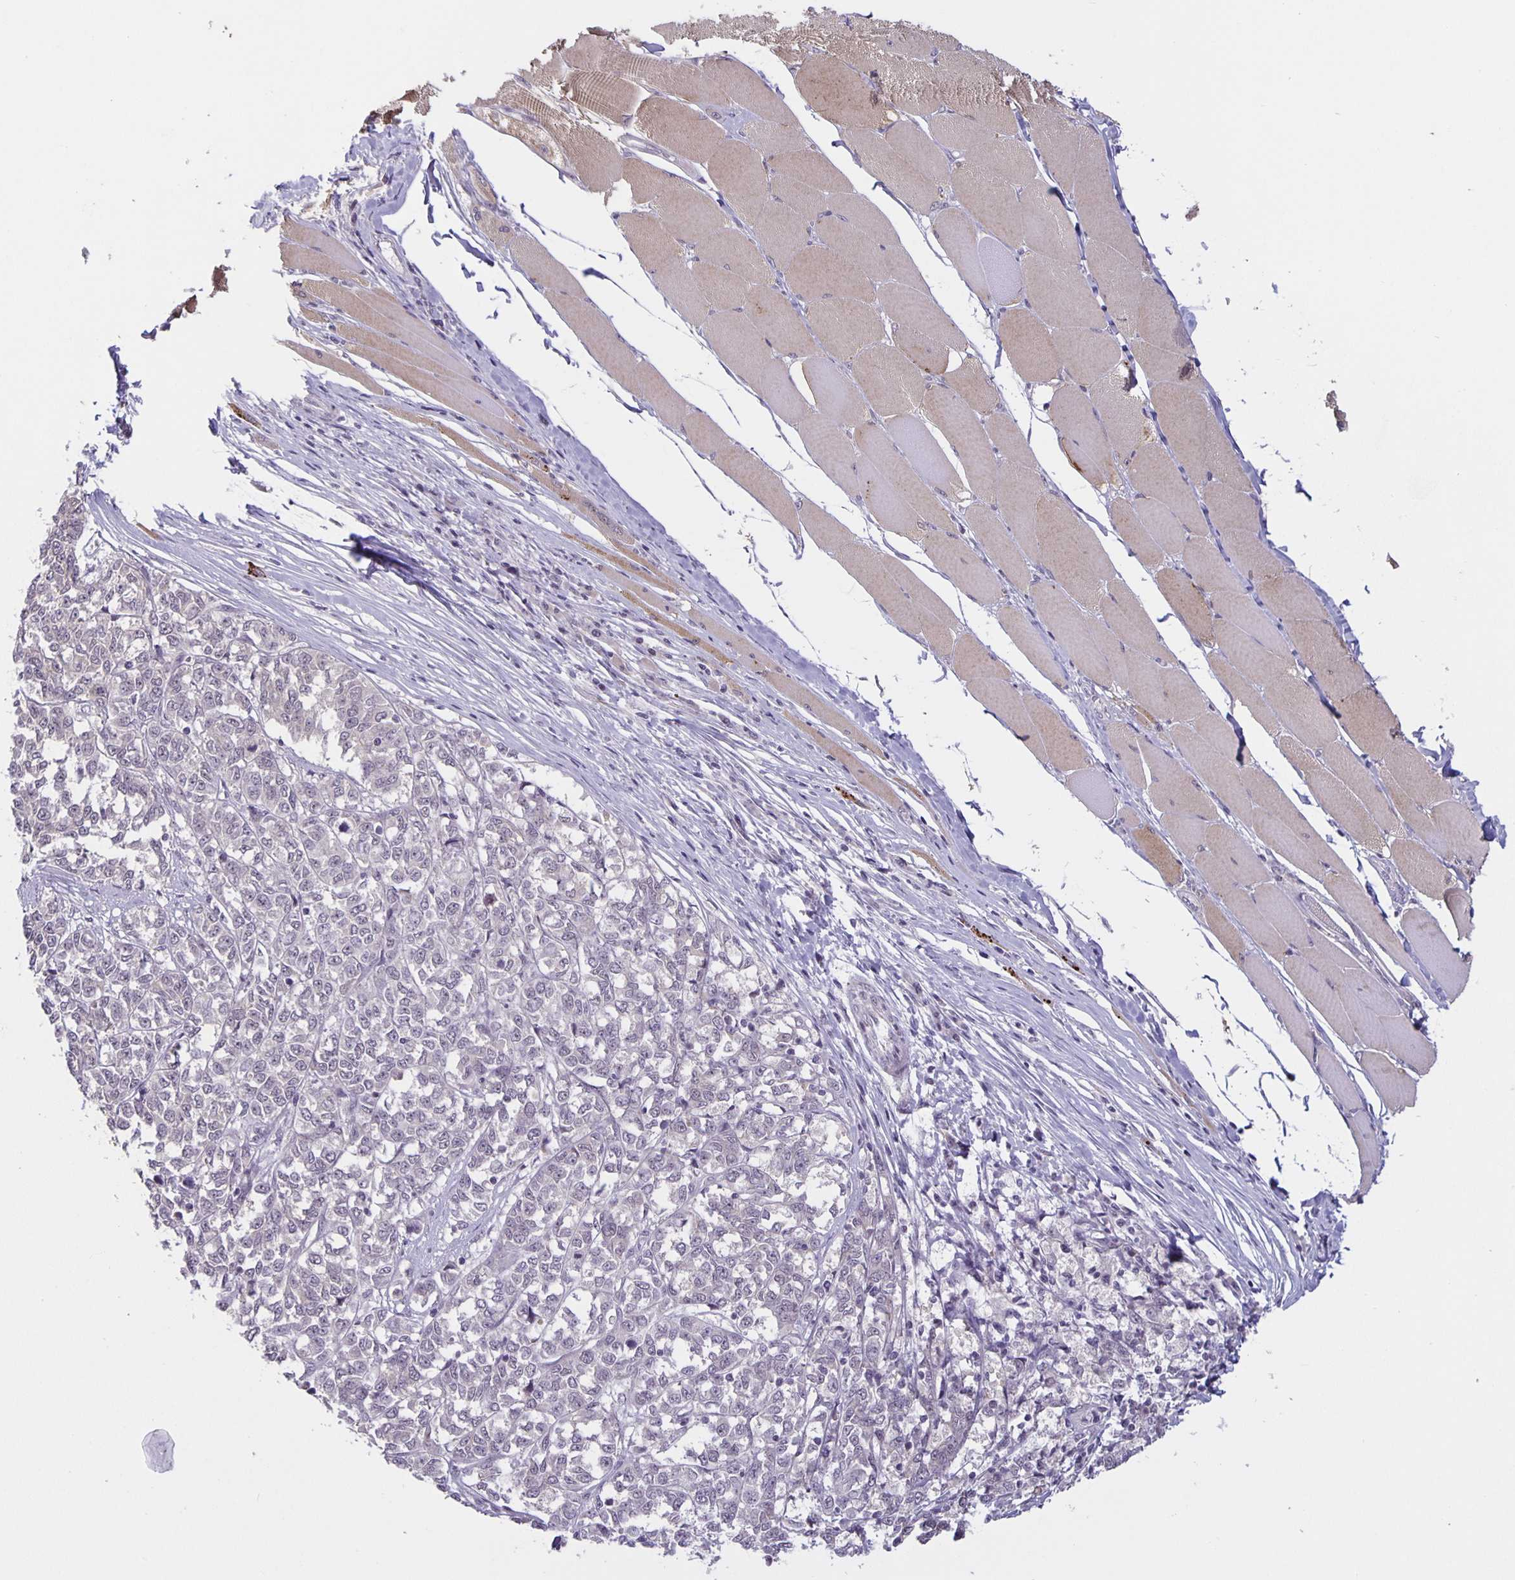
{"staining": {"intensity": "negative", "quantity": "none", "location": "none"}, "tissue": "melanoma", "cell_type": "Tumor cells", "image_type": "cancer", "snomed": [{"axis": "morphology", "description": "Malignant melanoma, NOS"}, {"axis": "topography", "description": "Skin"}], "caption": "A micrograph of human malignant melanoma is negative for staining in tumor cells.", "gene": "ARVCF", "patient": {"sex": "female", "age": 72}}